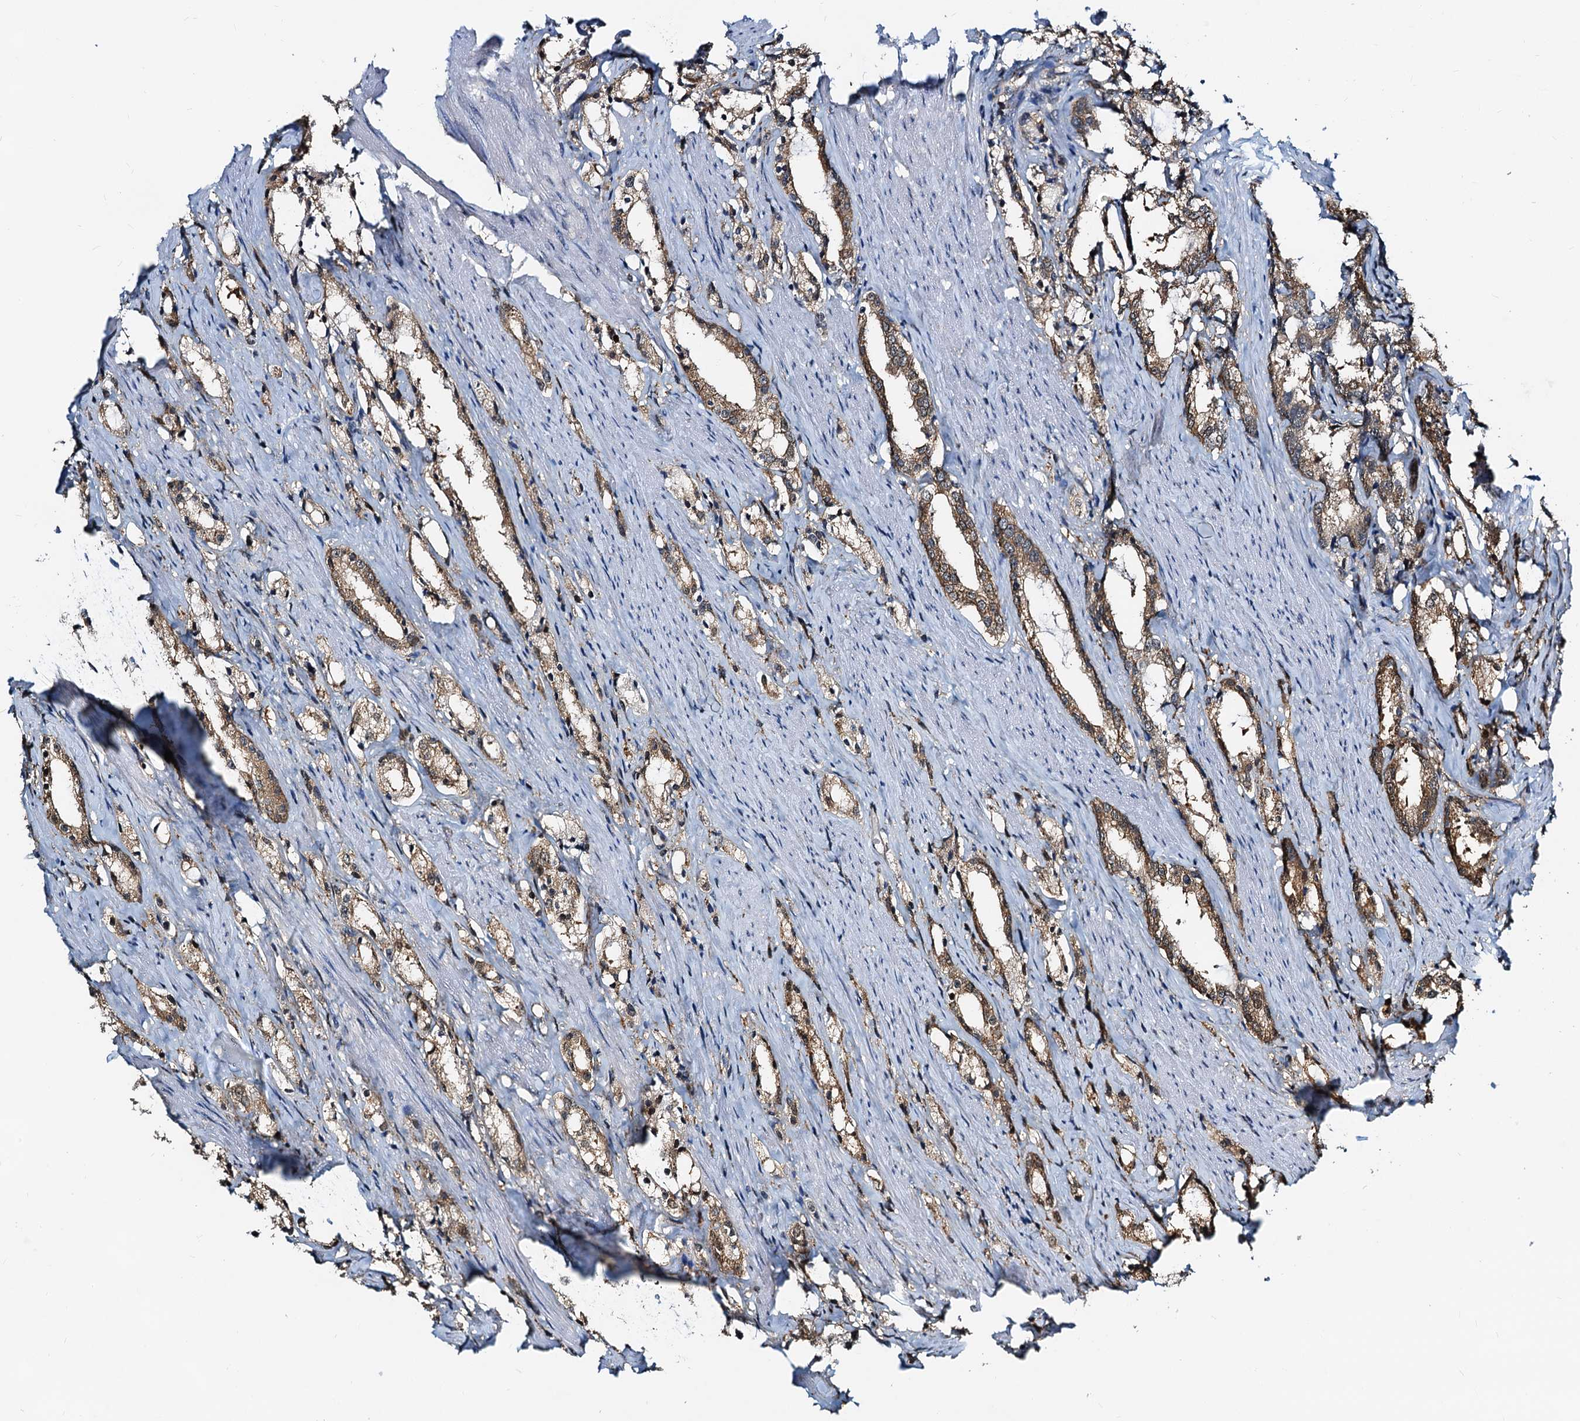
{"staining": {"intensity": "moderate", "quantity": "25%-75%", "location": "cytoplasmic/membranous"}, "tissue": "prostate cancer", "cell_type": "Tumor cells", "image_type": "cancer", "snomed": [{"axis": "morphology", "description": "Adenocarcinoma, High grade"}, {"axis": "topography", "description": "Prostate"}], "caption": "IHC of human prostate cancer (adenocarcinoma (high-grade)) displays medium levels of moderate cytoplasmic/membranous positivity in approximately 25%-75% of tumor cells. The protein is stained brown, and the nuclei are stained in blue (DAB (3,3'-diaminobenzidine) IHC with brightfield microscopy, high magnification).", "gene": "PTGES3", "patient": {"sex": "male", "age": 66}}